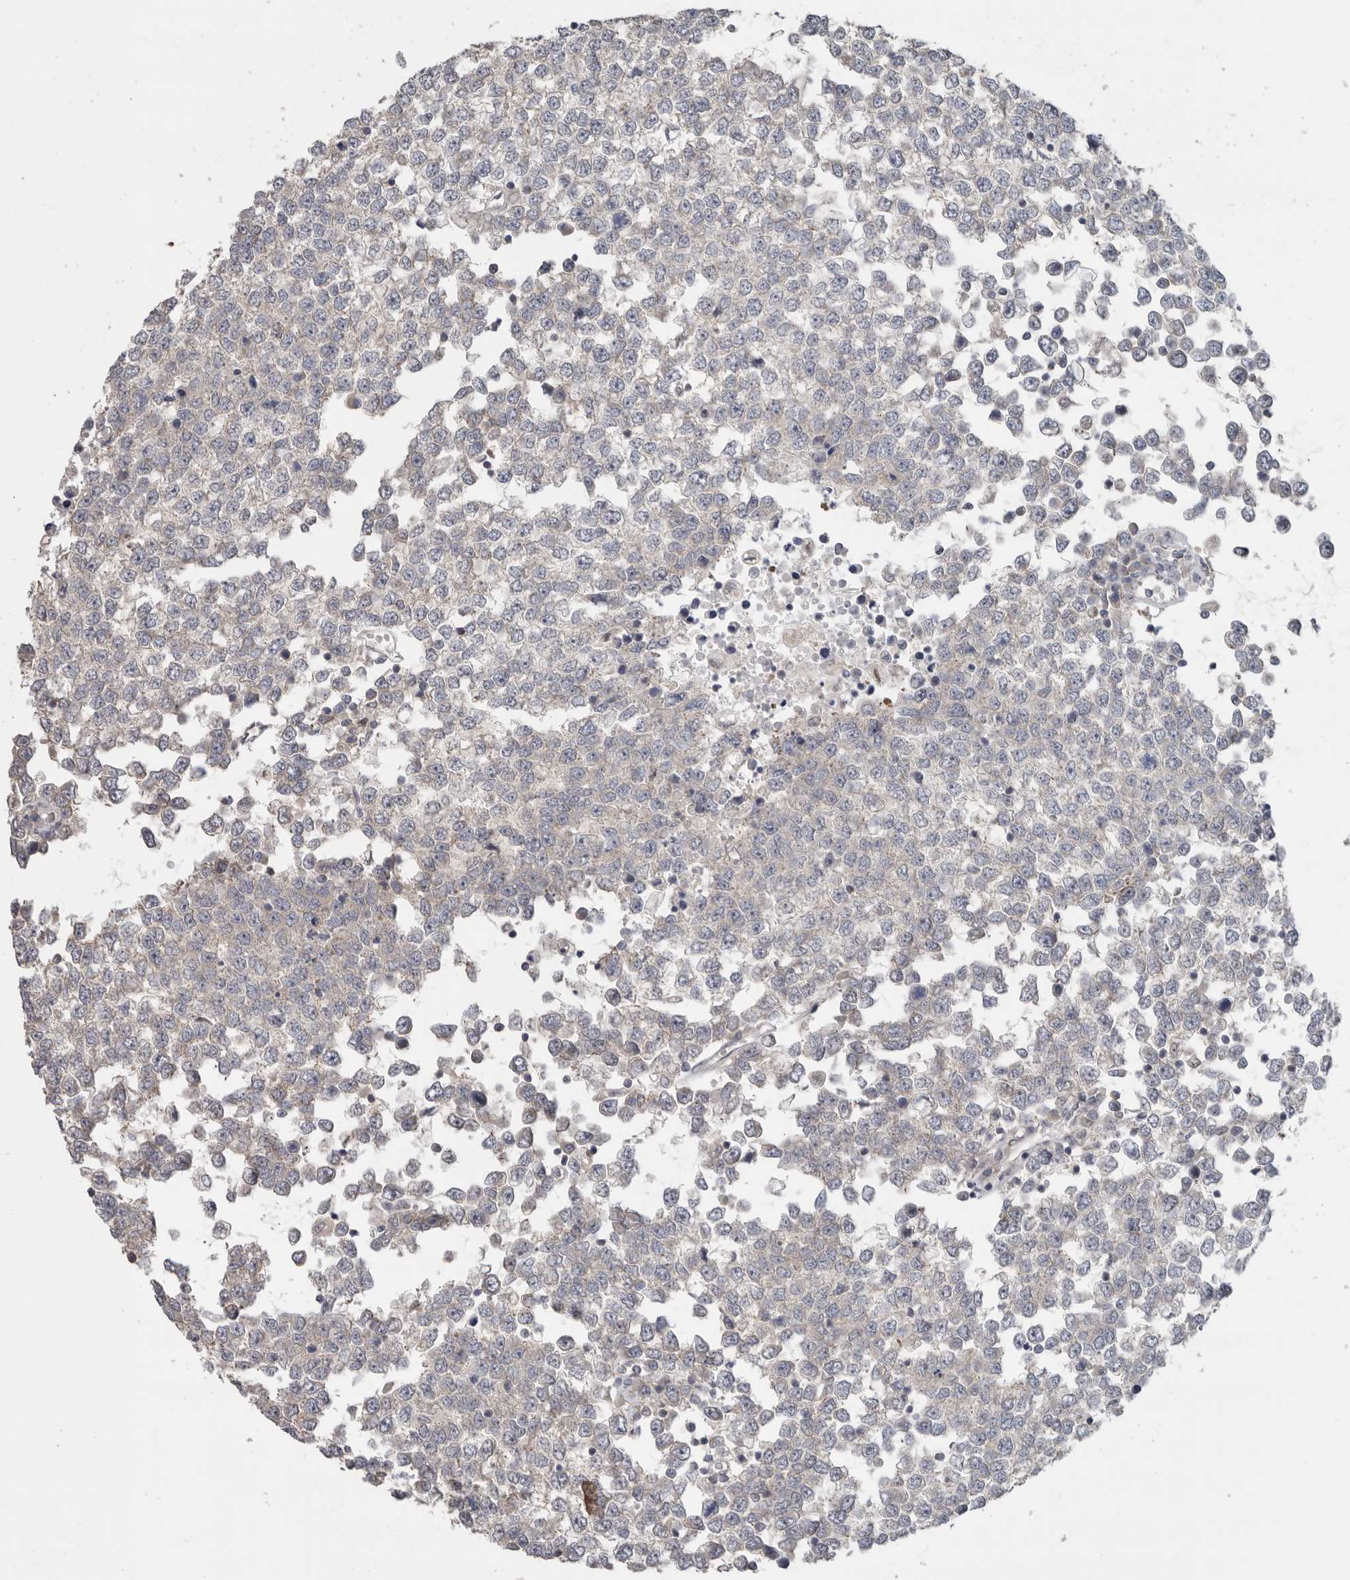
{"staining": {"intensity": "negative", "quantity": "none", "location": "none"}, "tissue": "testis cancer", "cell_type": "Tumor cells", "image_type": "cancer", "snomed": [{"axis": "morphology", "description": "Seminoma, NOS"}, {"axis": "topography", "description": "Testis"}], "caption": "A photomicrograph of seminoma (testis) stained for a protein exhibits no brown staining in tumor cells.", "gene": "KLK5", "patient": {"sex": "male", "age": 65}}